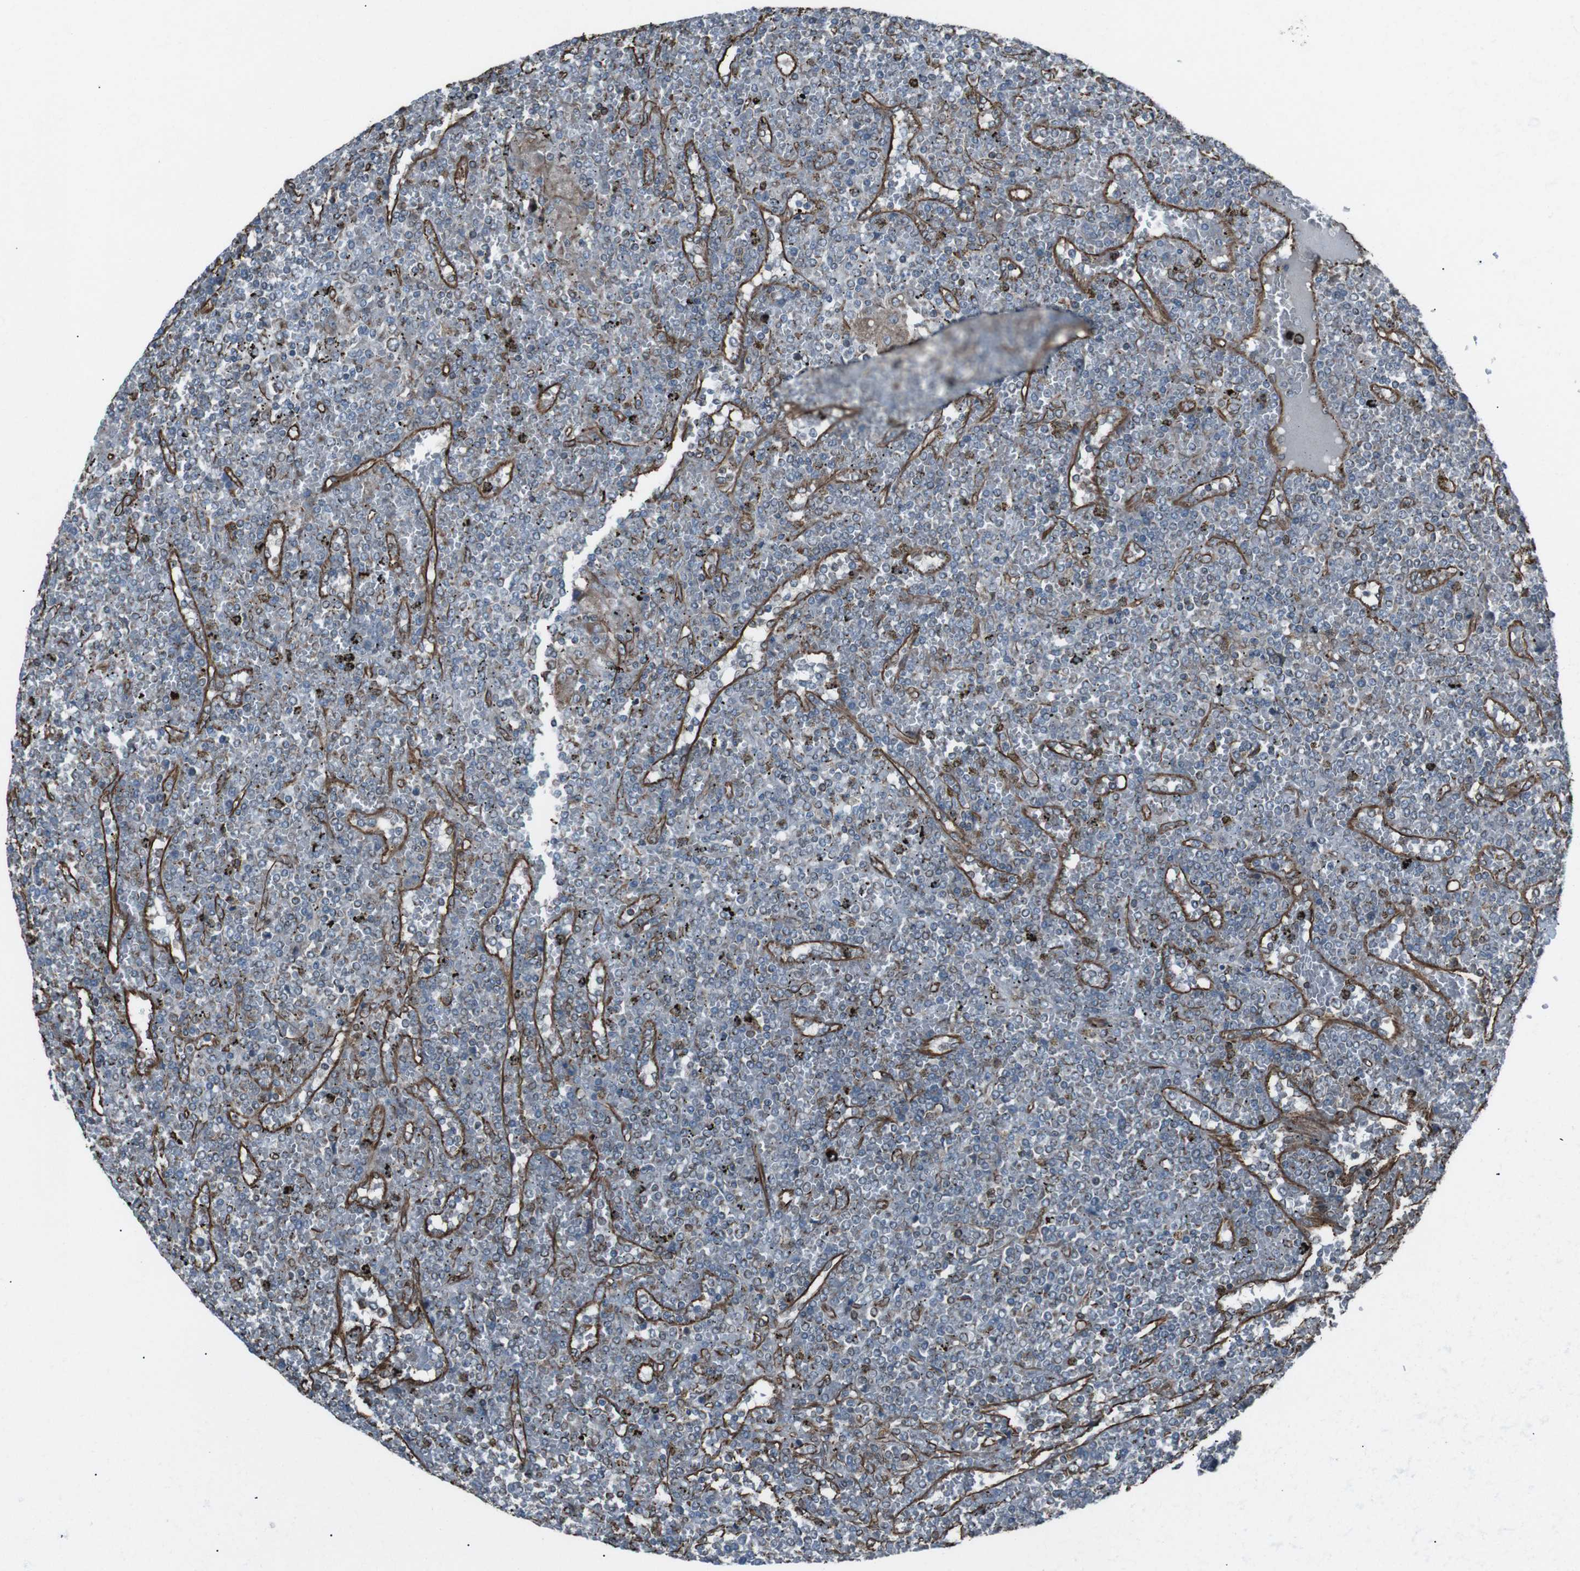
{"staining": {"intensity": "negative", "quantity": "none", "location": "none"}, "tissue": "lymphoma", "cell_type": "Tumor cells", "image_type": "cancer", "snomed": [{"axis": "morphology", "description": "Malignant lymphoma, non-Hodgkin's type, Low grade"}, {"axis": "topography", "description": "Spleen"}], "caption": "High power microscopy photomicrograph of an immunohistochemistry image of lymphoma, revealing no significant positivity in tumor cells.", "gene": "TMEM141", "patient": {"sex": "female", "age": 19}}